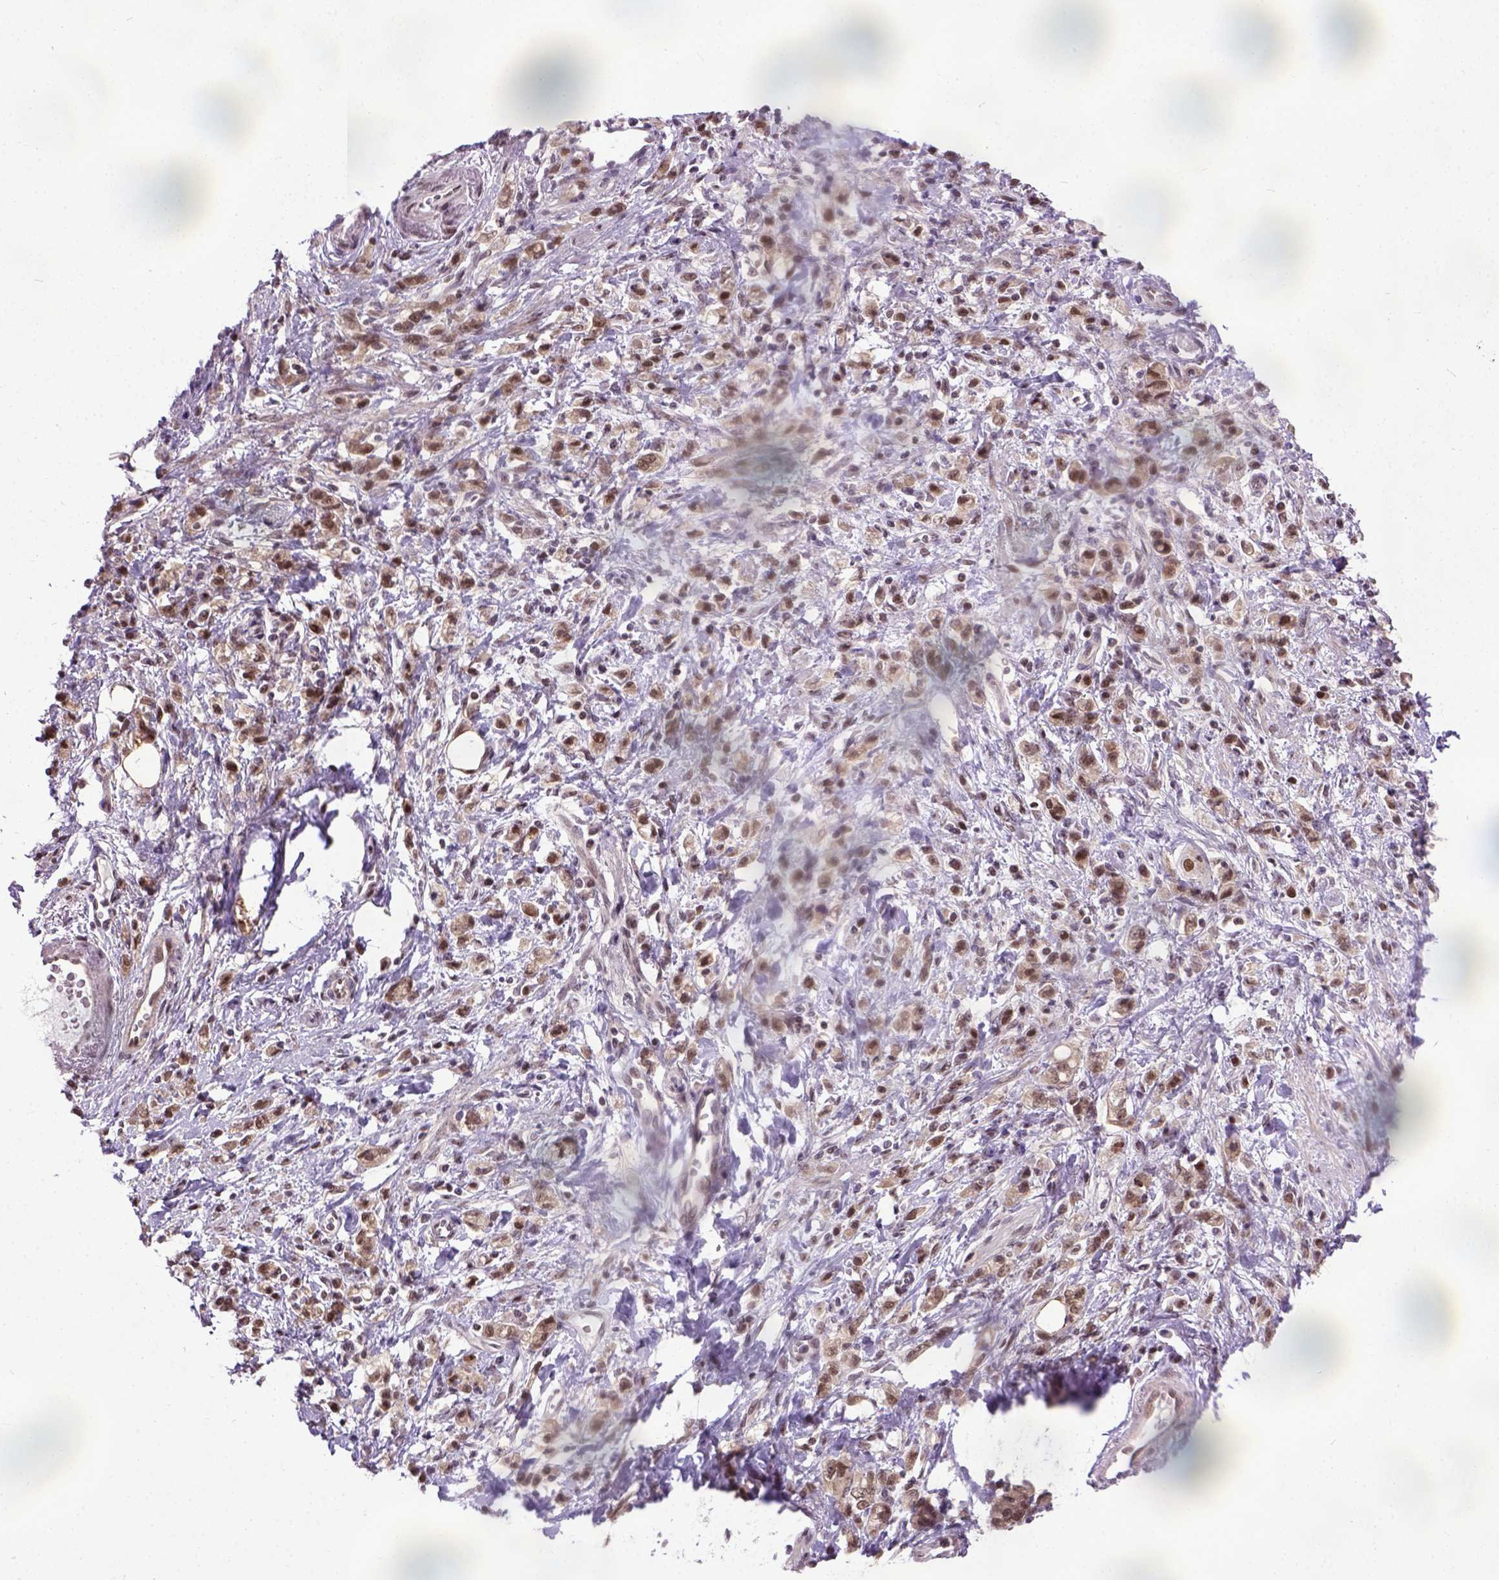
{"staining": {"intensity": "moderate", "quantity": ">75%", "location": "cytoplasmic/membranous,nuclear"}, "tissue": "stomach cancer", "cell_type": "Tumor cells", "image_type": "cancer", "snomed": [{"axis": "morphology", "description": "Adenocarcinoma, NOS"}, {"axis": "topography", "description": "Stomach"}], "caption": "Stomach cancer (adenocarcinoma) stained with a protein marker shows moderate staining in tumor cells.", "gene": "UBA3", "patient": {"sex": "male", "age": 77}}